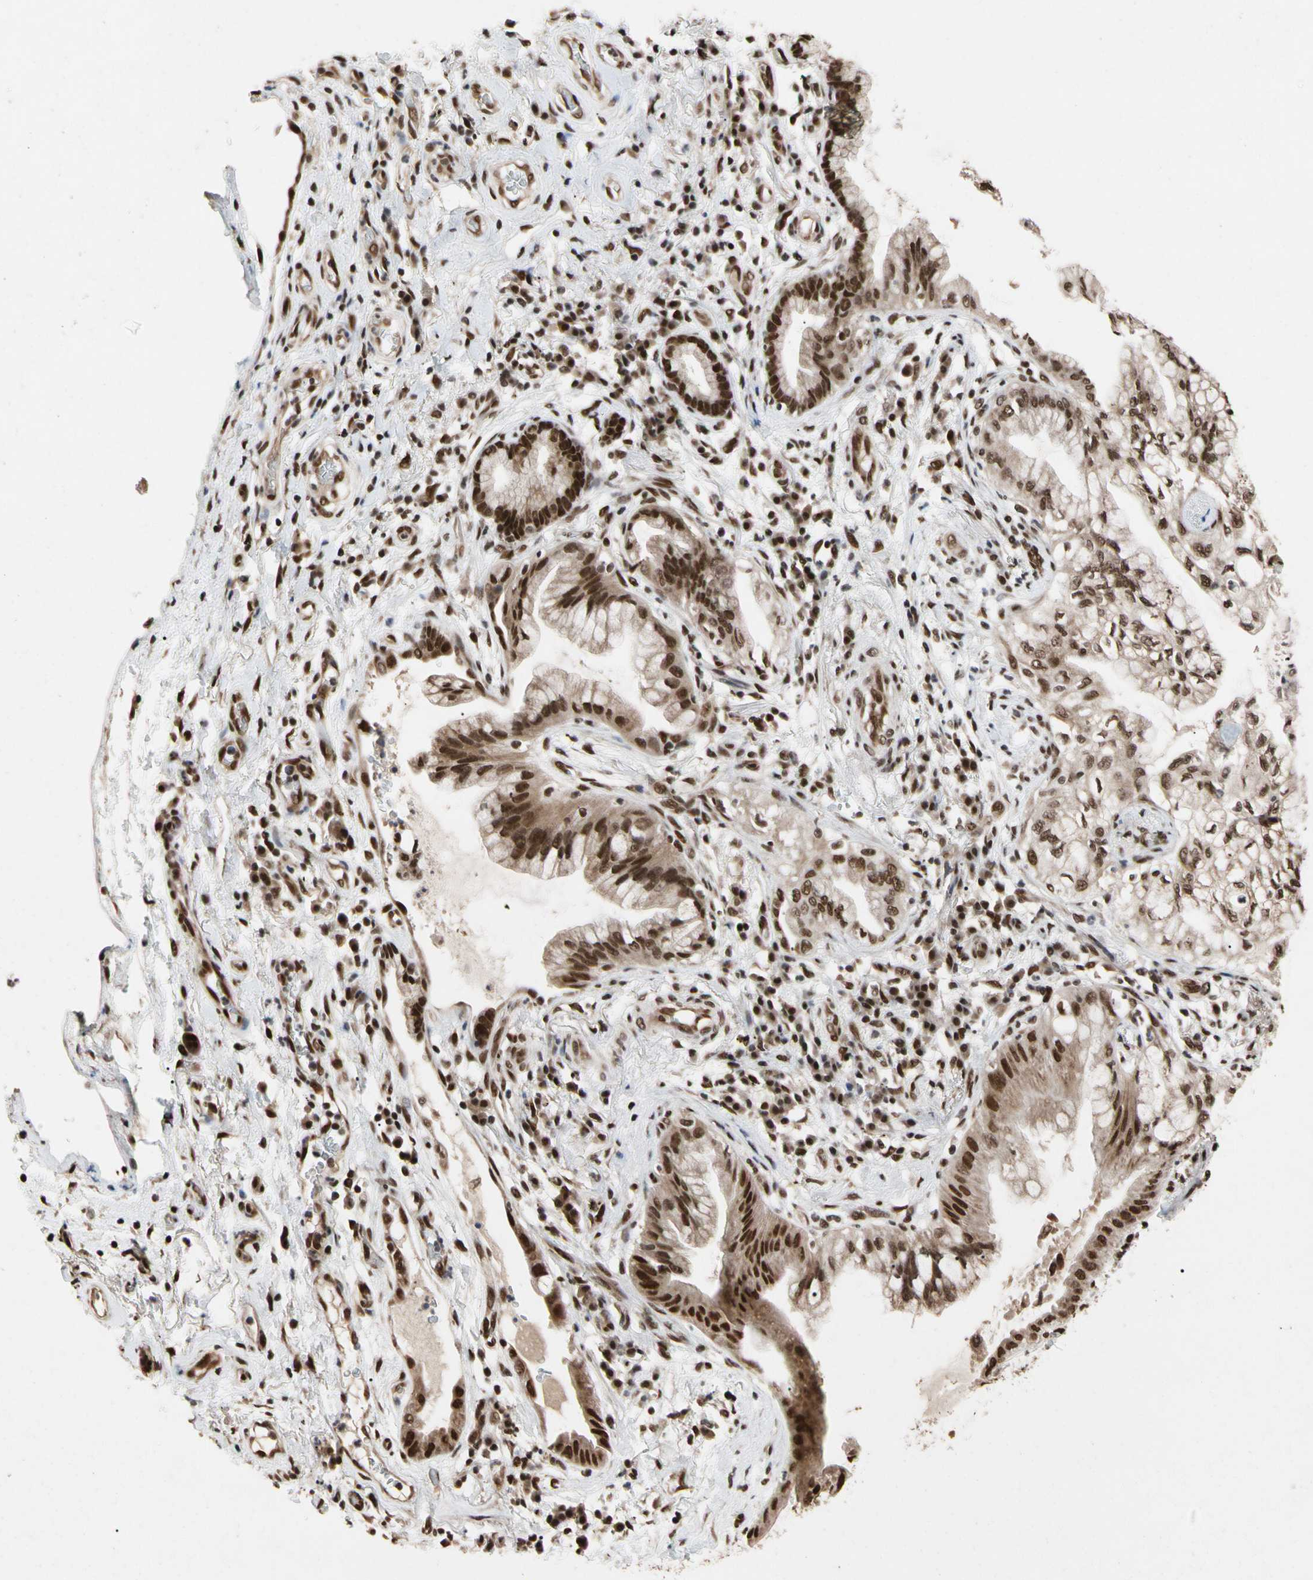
{"staining": {"intensity": "strong", "quantity": ">75%", "location": "cytoplasmic/membranous,nuclear"}, "tissue": "lung cancer", "cell_type": "Tumor cells", "image_type": "cancer", "snomed": [{"axis": "morphology", "description": "Adenocarcinoma, NOS"}, {"axis": "topography", "description": "Lung"}], "caption": "A micrograph showing strong cytoplasmic/membranous and nuclear staining in approximately >75% of tumor cells in adenocarcinoma (lung), as visualized by brown immunohistochemical staining.", "gene": "FAM98B", "patient": {"sex": "female", "age": 70}}